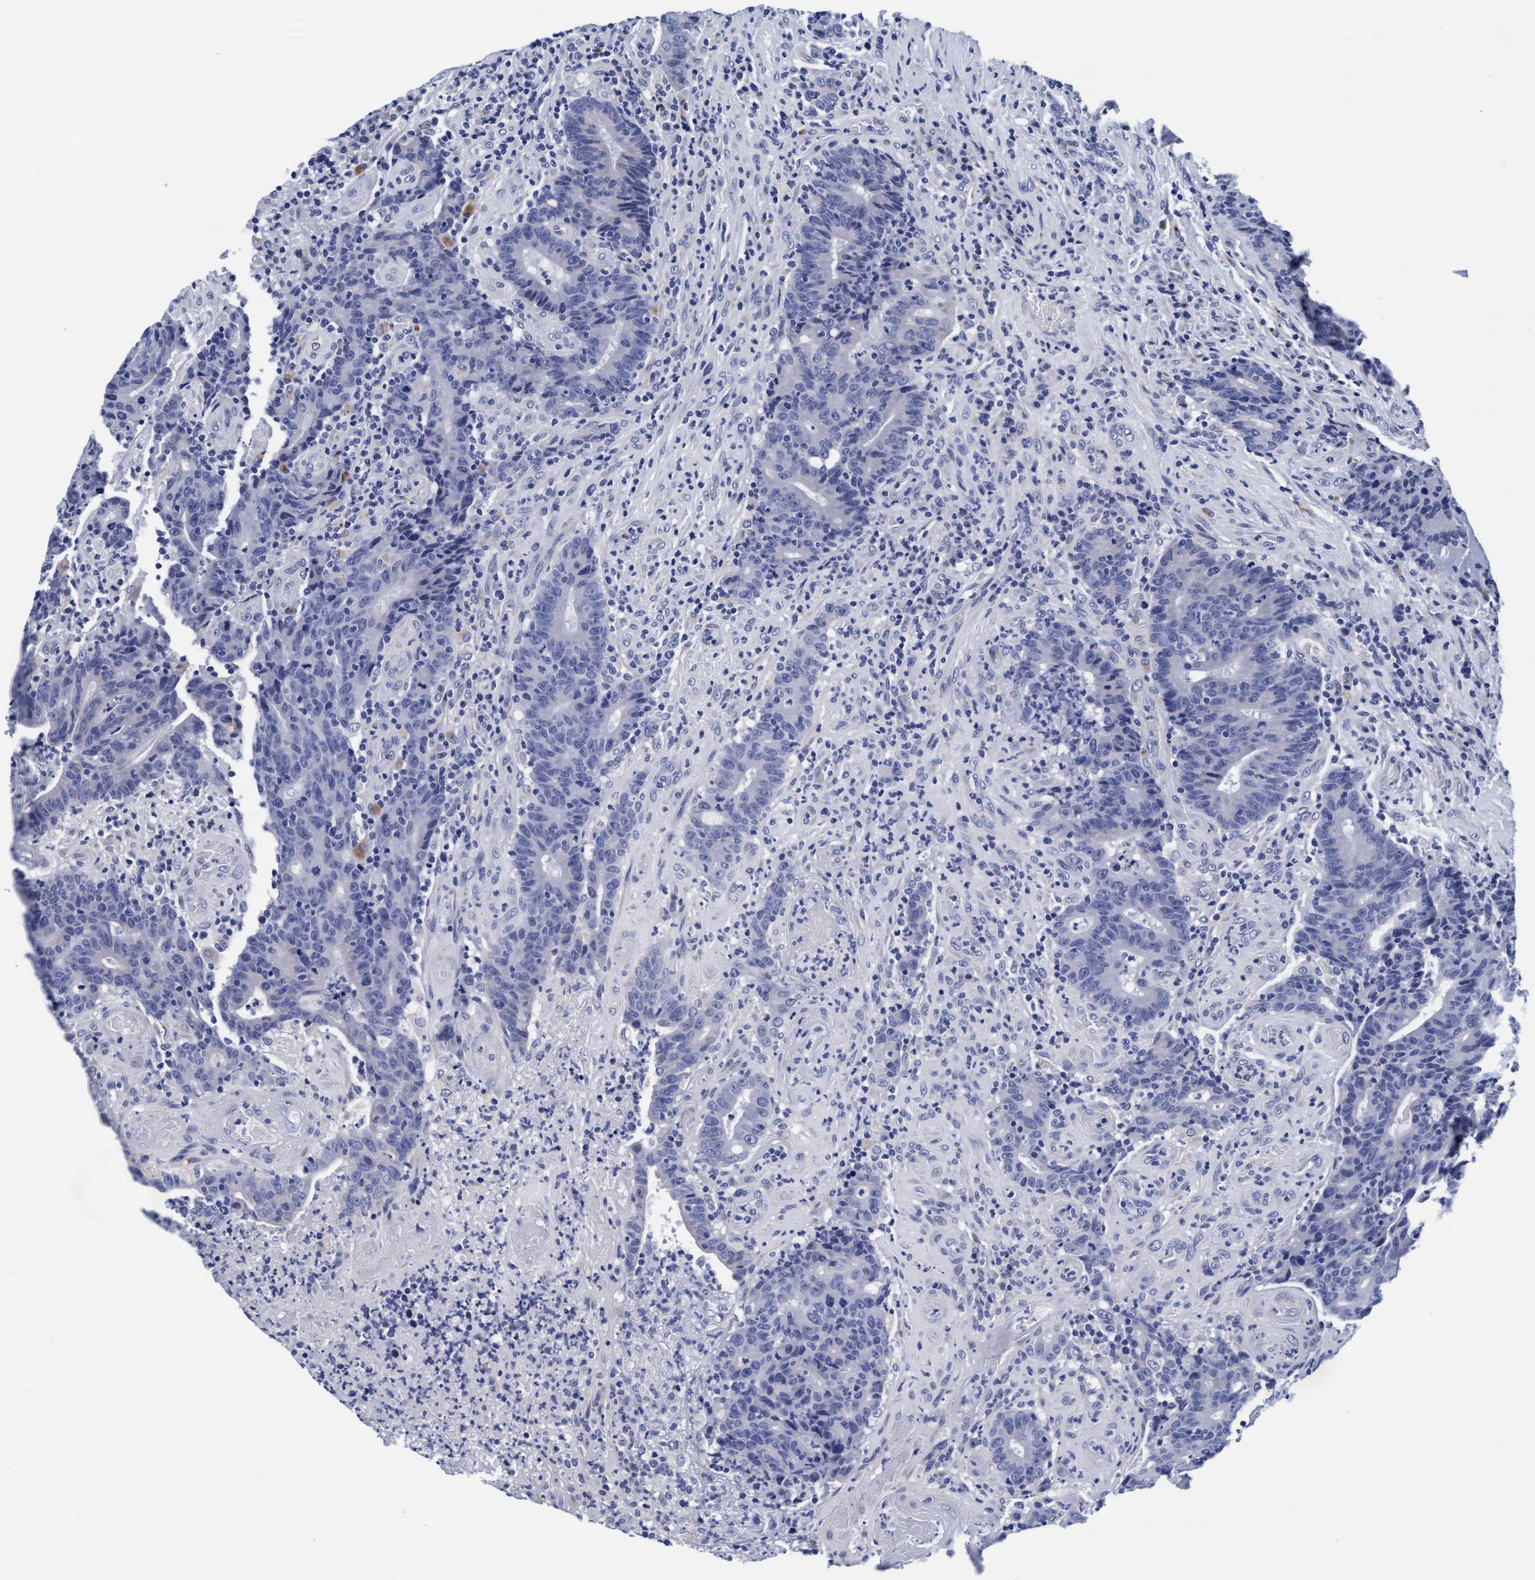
{"staining": {"intensity": "negative", "quantity": "none", "location": "none"}, "tissue": "colorectal cancer", "cell_type": "Tumor cells", "image_type": "cancer", "snomed": [{"axis": "morphology", "description": "Normal tissue, NOS"}, {"axis": "morphology", "description": "Adenocarcinoma, NOS"}, {"axis": "topography", "description": "Colon"}], "caption": "There is no significant positivity in tumor cells of colorectal adenocarcinoma.", "gene": "ARSG", "patient": {"sex": "female", "age": 75}}